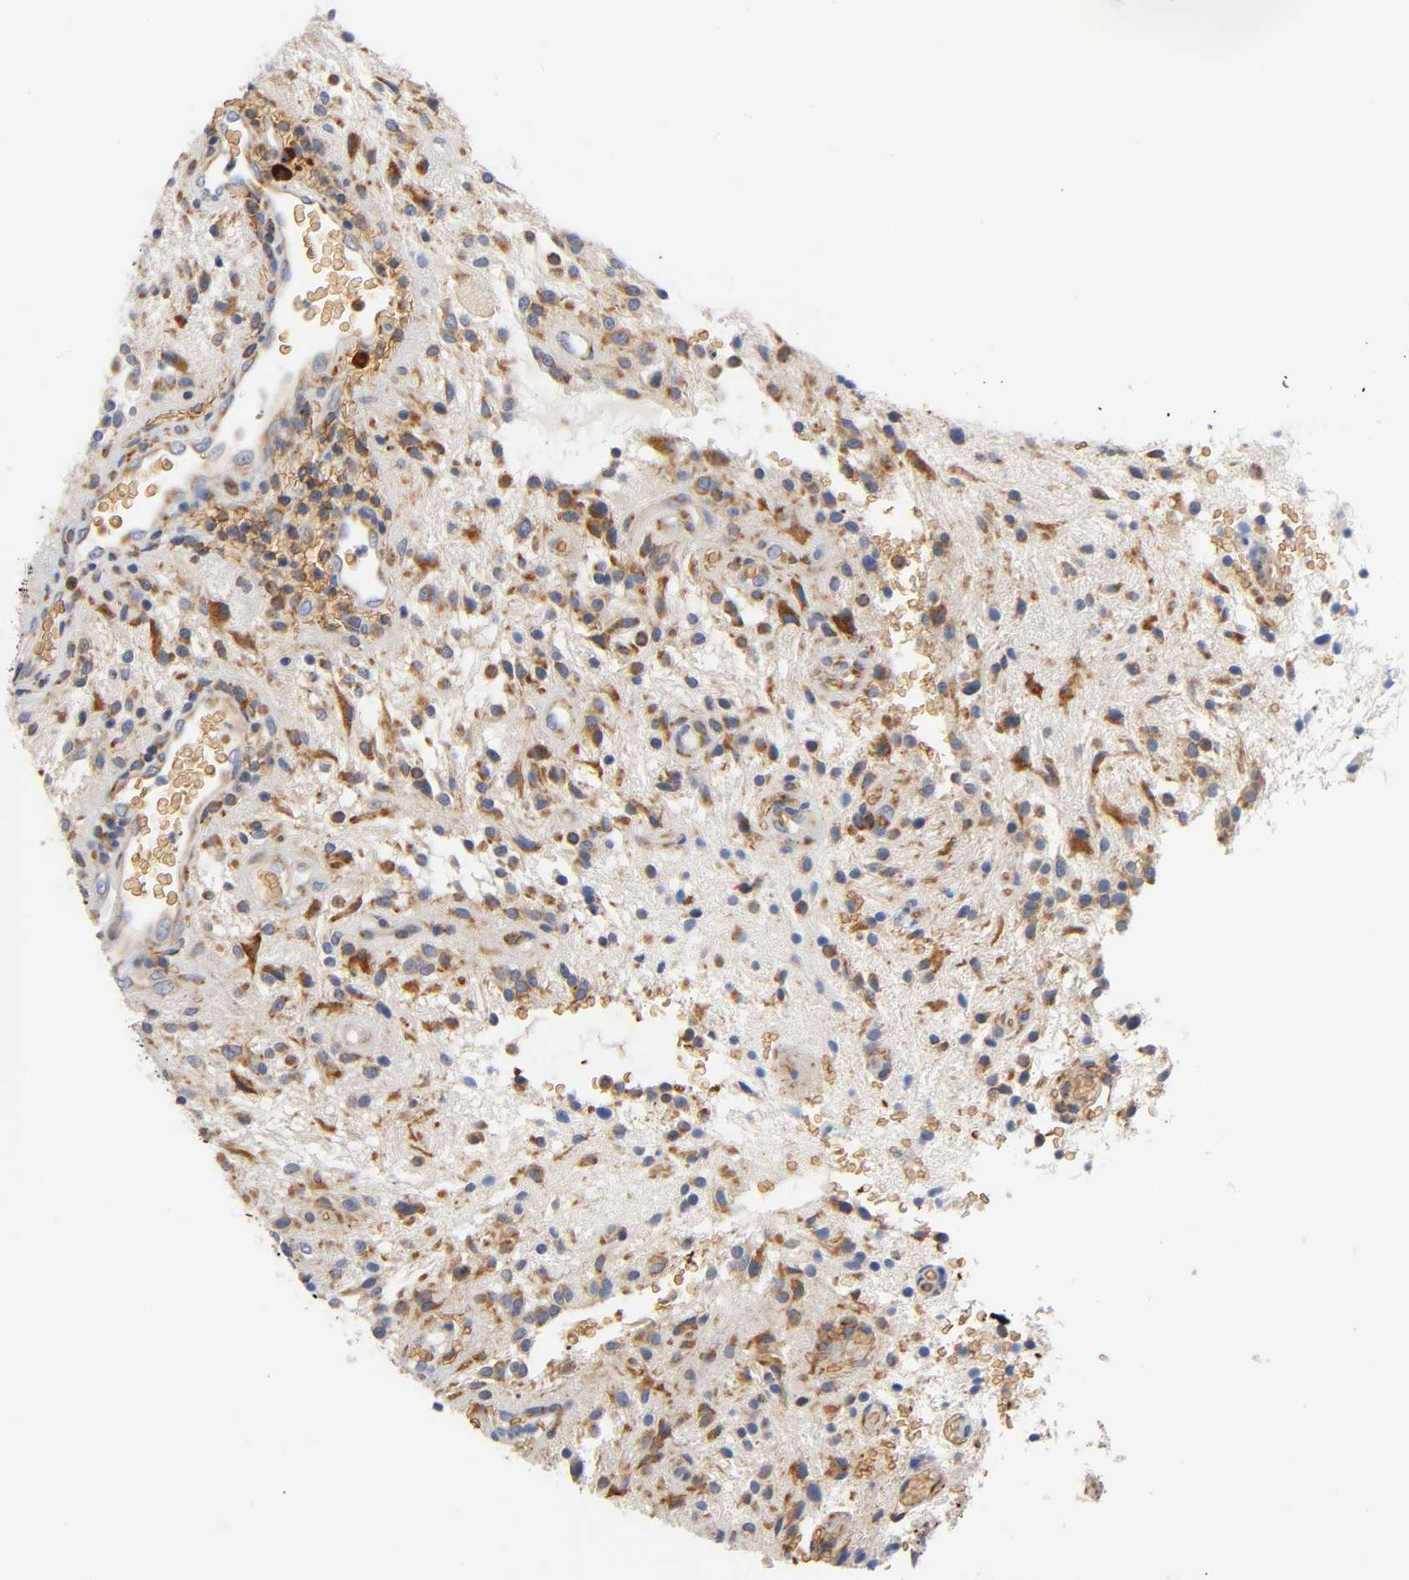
{"staining": {"intensity": "moderate", "quantity": "<25%", "location": "cytoplasmic/membranous"}, "tissue": "glioma", "cell_type": "Tumor cells", "image_type": "cancer", "snomed": [{"axis": "morphology", "description": "Glioma, malignant, NOS"}, {"axis": "topography", "description": "Cerebellum"}], "caption": "Brown immunohistochemical staining in human glioma exhibits moderate cytoplasmic/membranous positivity in approximately <25% of tumor cells. Using DAB (brown) and hematoxylin (blue) stains, captured at high magnification using brightfield microscopy.", "gene": "UCKL1", "patient": {"sex": "female", "age": 10}}